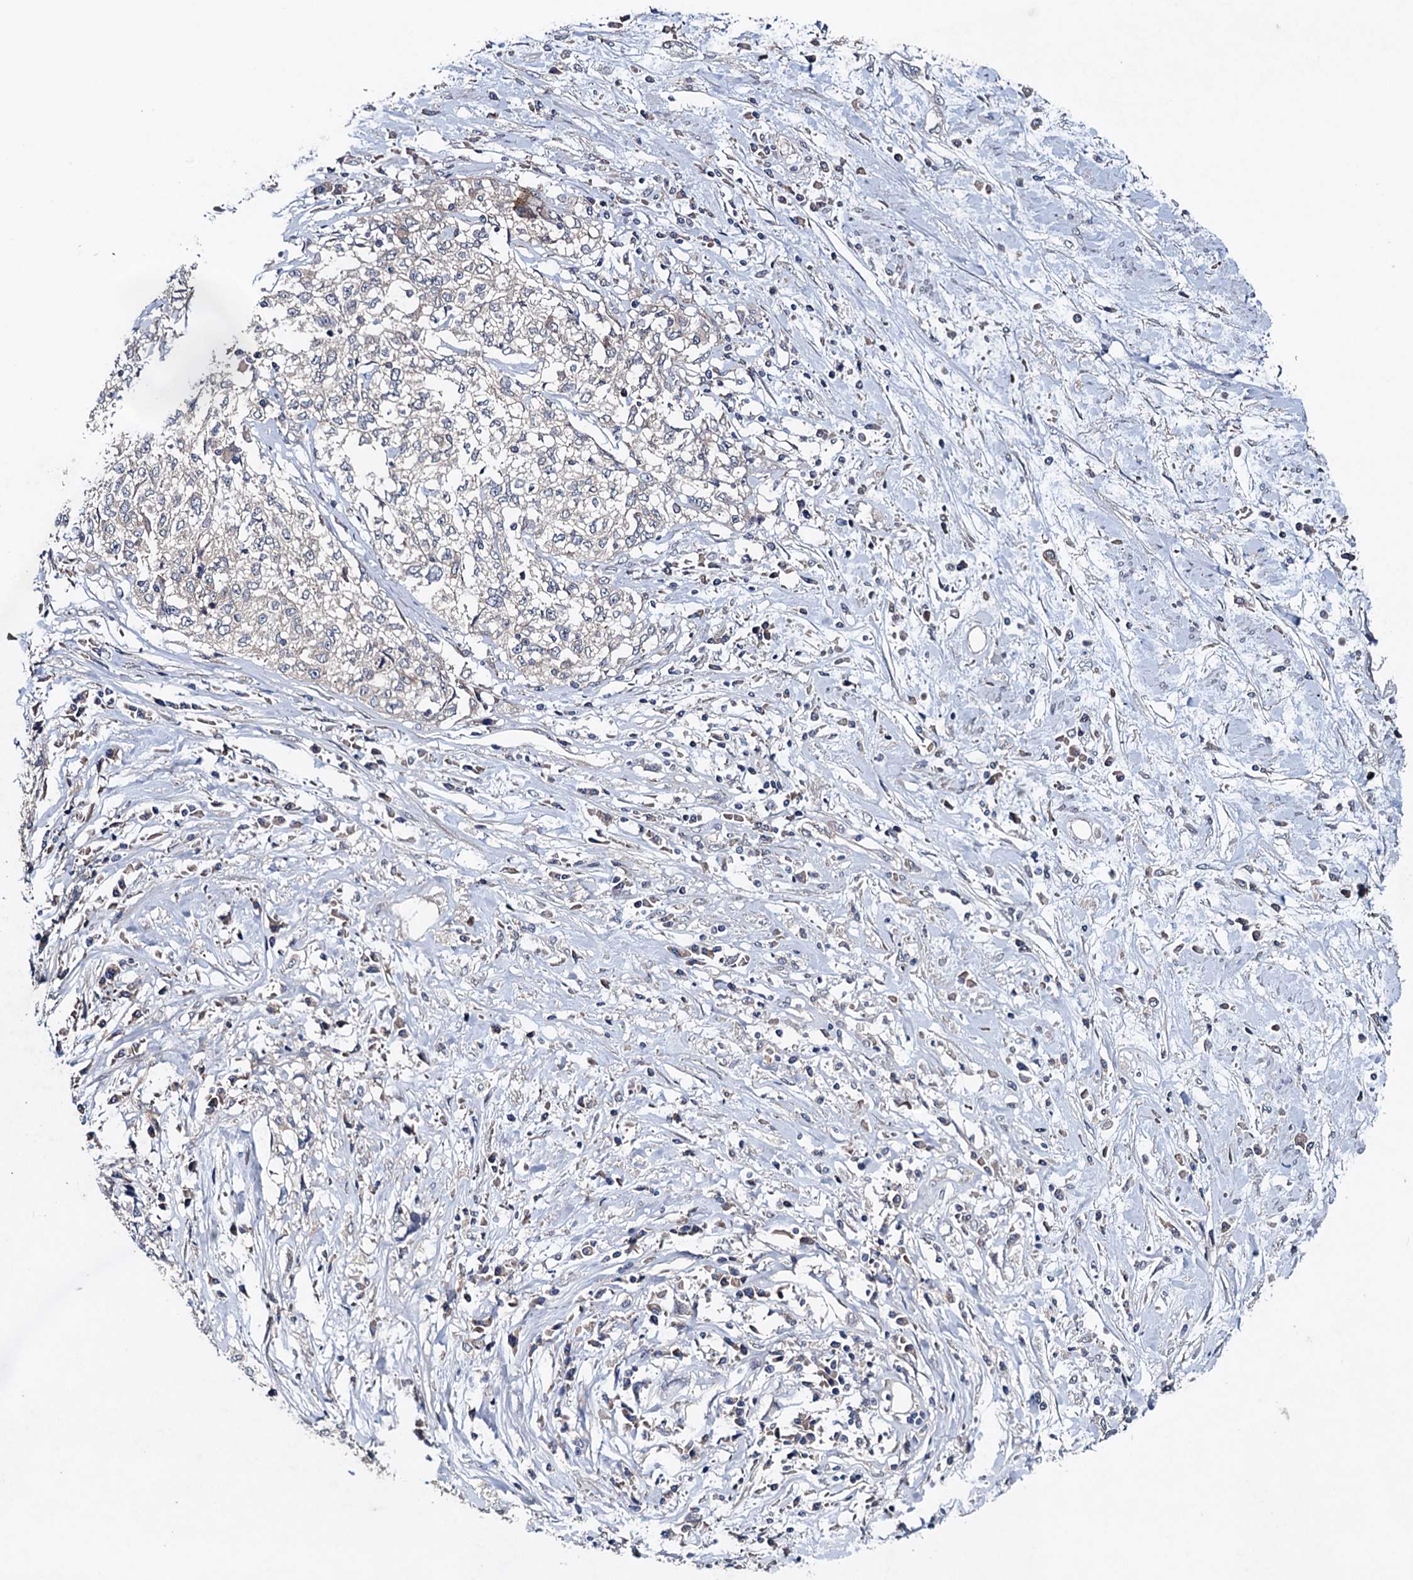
{"staining": {"intensity": "negative", "quantity": "none", "location": "none"}, "tissue": "cervical cancer", "cell_type": "Tumor cells", "image_type": "cancer", "snomed": [{"axis": "morphology", "description": "Squamous cell carcinoma, NOS"}, {"axis": "topography", "description": "Cervix"}], "caption": "Tumor cells show no significant protein positivity in cervical cancer.", "gene": "BLTP3B", "patient": {"sex": "female", "age": 57}}